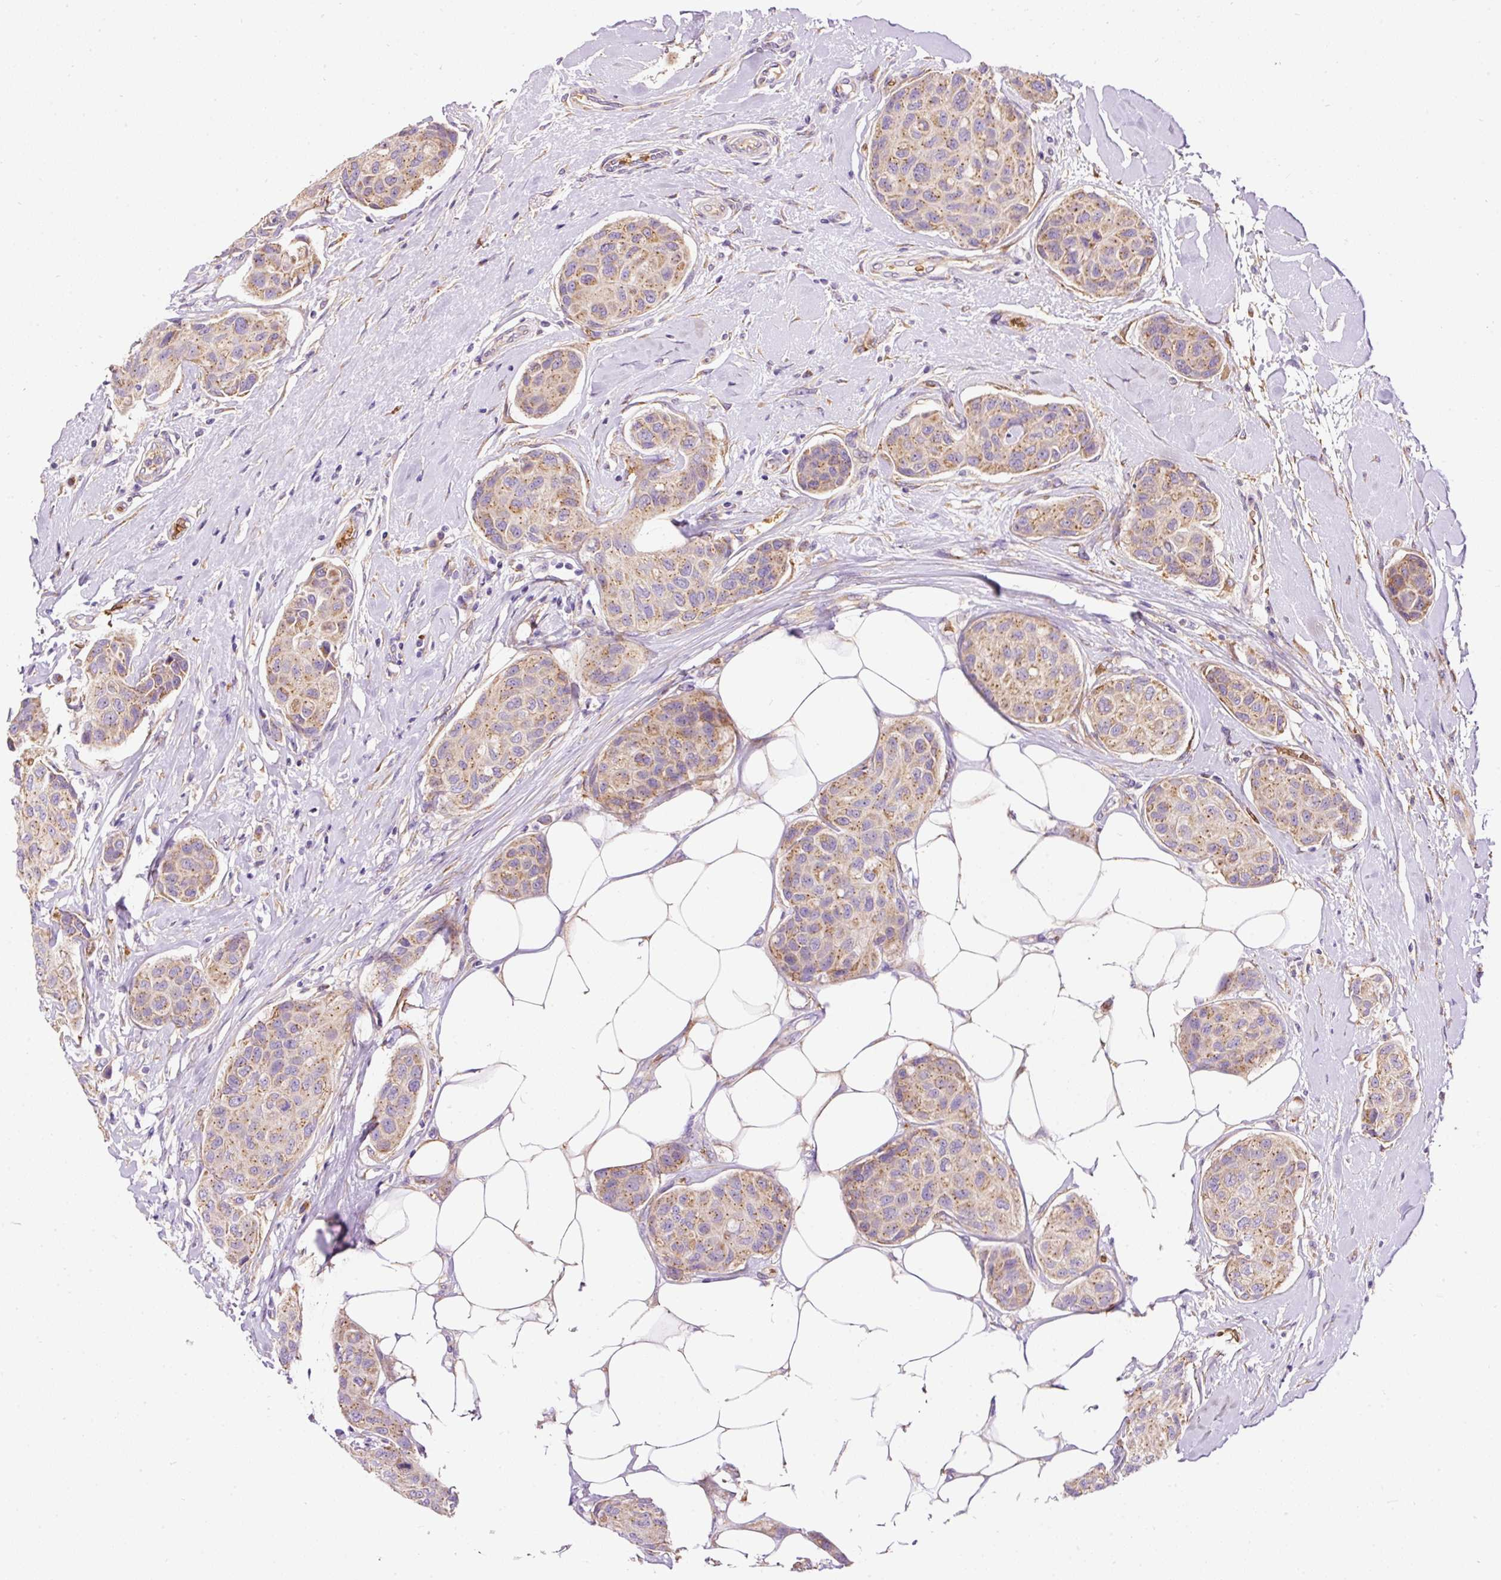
{"staining": {"intensity": "moderate", "quantity": ">75%", "location": "cytoplasmic/membranous"}, "tissue": "breast cancer", "cell_type": "Tumor cells", "image_type": "cancer", "snomed": [{"axis": "morphology", "description": "Duct carcinoma"}, {"axis": "topography", "description": "Breast"}, {"axis": "topography", "description": "Lymph node"}], "caption": "Intraductal carcinoma (breast) tissue displays moderate cytoplasmic/membranous staining in approximately >75% of tumor cells, visualized by immunohistochemistry.", "gene": "PRRC2A", "patient": {"sex": "female", "age": 80}}